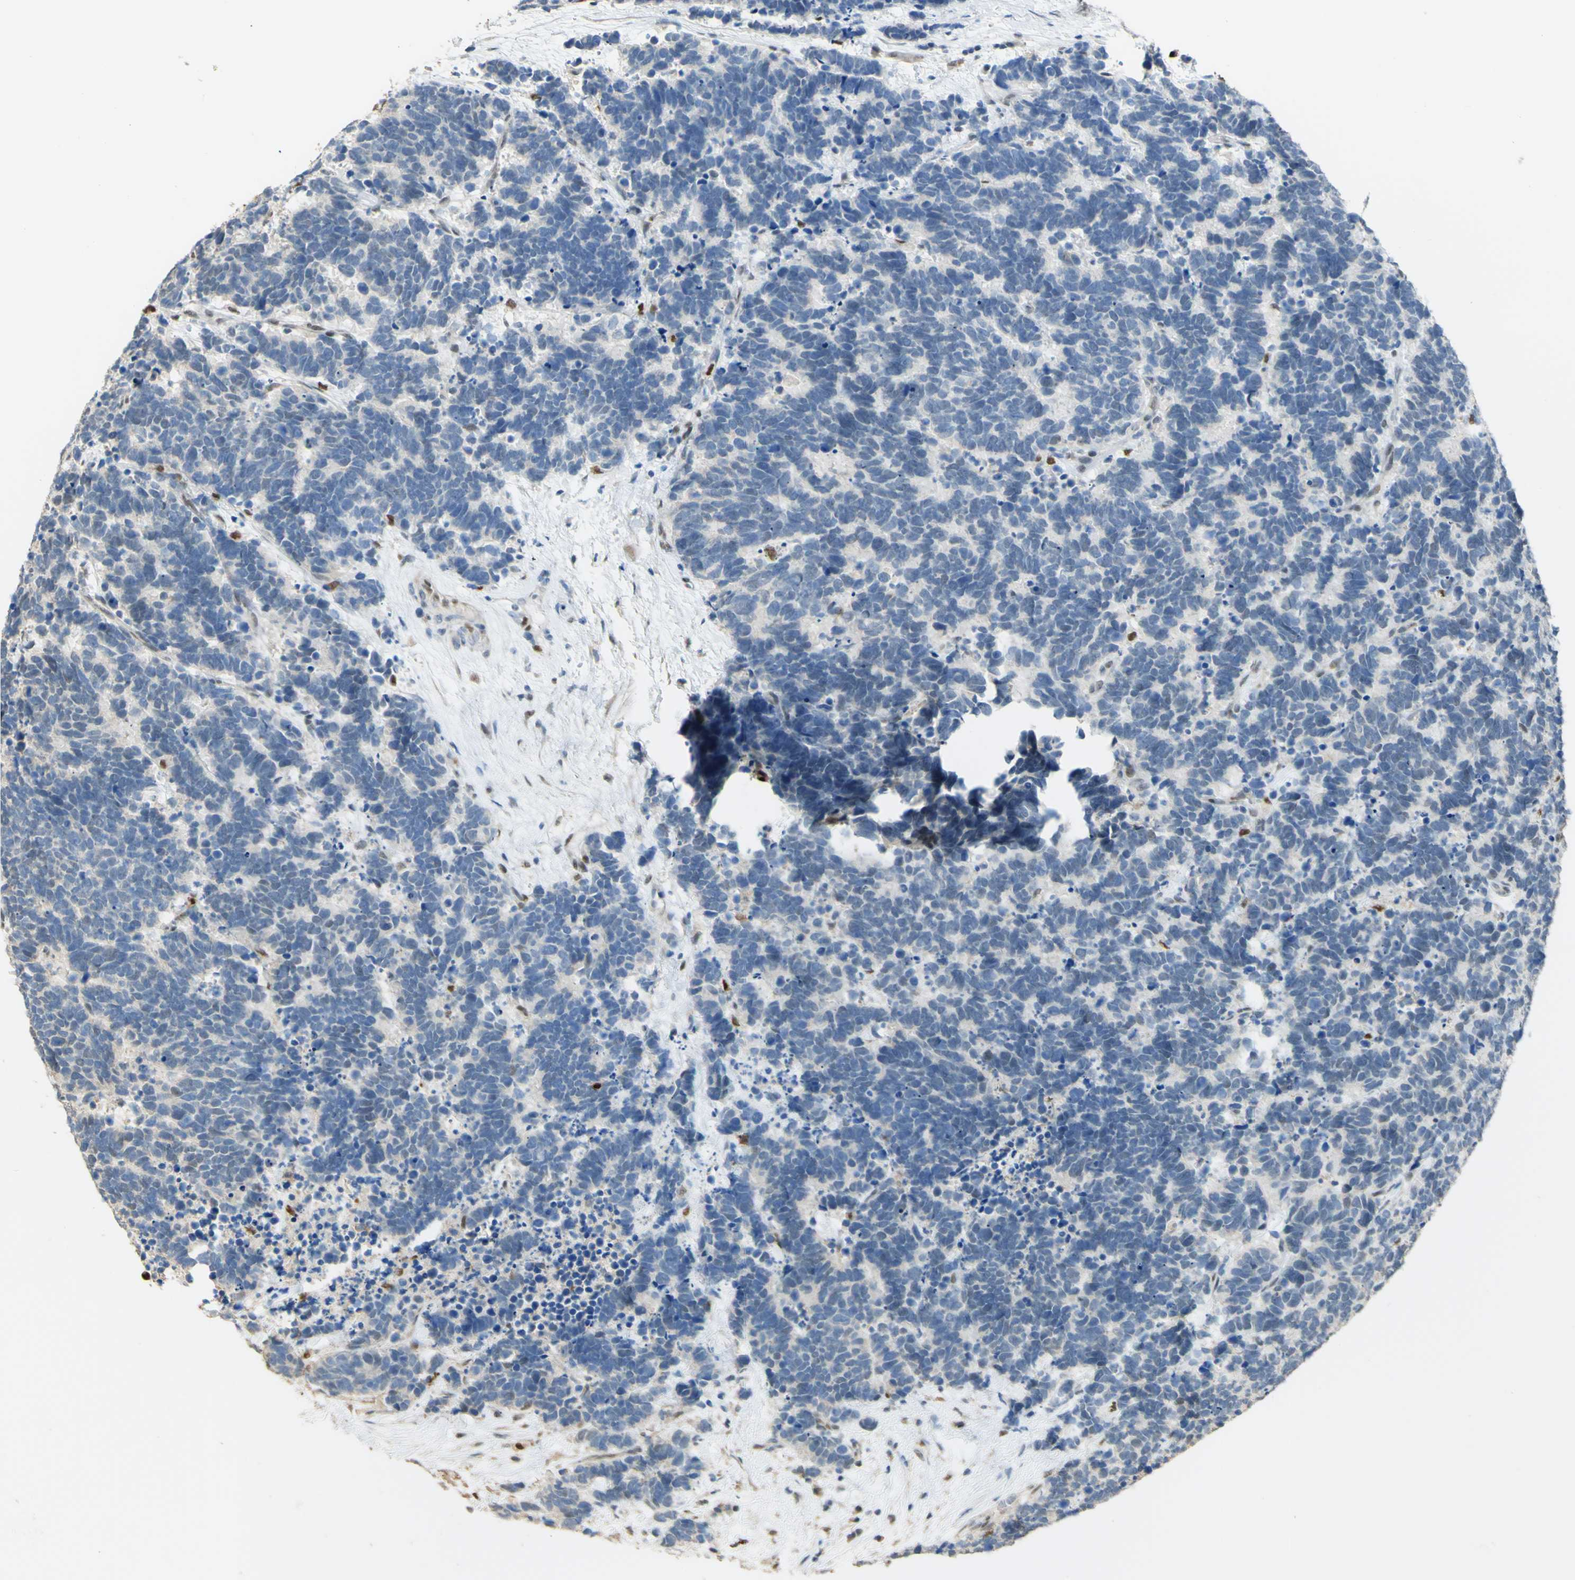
{"staining": {"intensity": "negative", "quantity": "none", "location": "none"}, "tissue": "carcinoid", "cell_type": "Tumor cells", "image_type": "cancer", "snomed": [{"axis": "morphology", "description": "Carcinoma, NOS"}, {"axis": "morphology", "description": "Carcinoid, malignant, NOS"}, {"axis": "topography", "description": "Urinary bladder"}], "caption": "The IHC image has no significant staining in tumor cells of carcinoma tissue. Brightfield microscopy of immunohistochemistry stained with DAB (brown) and hematoxylin (blue), captured at high magnification.", "gene": "MAP3K4", "patient": {"sex": "male", "age": 57}}